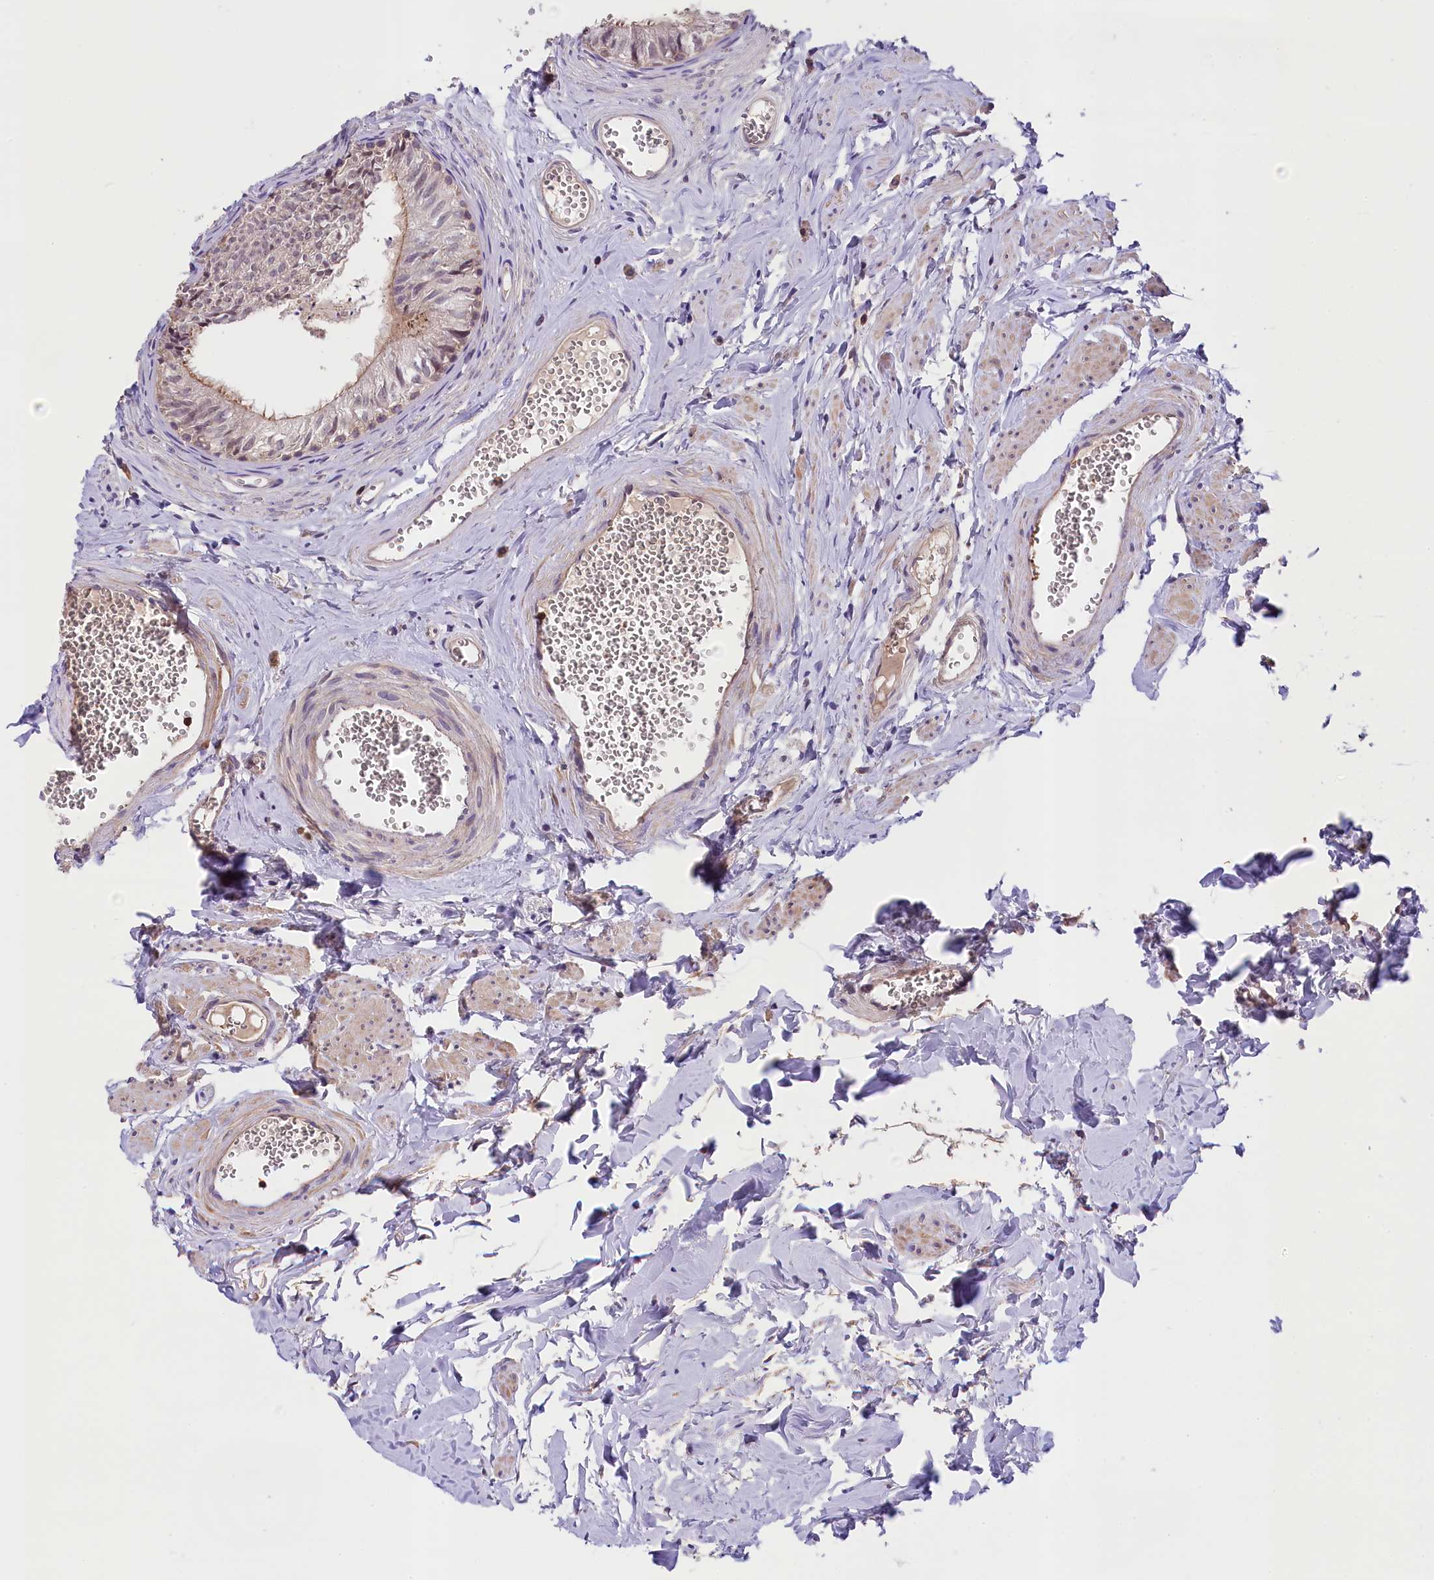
{"staining": {"intensity": "moderate", "quantity": "<25%", "location": "cytoplasmic/membranous"}, "tissue": "epididymis", "cell_type": "Glandular cells", "image_type": "normal", "snomed": [{"axis": "morphology", "description": "Normal tissue, NOS"}, {"axis": "topography", "description": "Epididymis"}], "caption": "Moderate cytoplasmic/membranous positivity for a protein is identified in approximately <25% of glandular cells of normal epididymis using immunohistochemistry.", "gene": "SKIDA1", "patient": {"sex": "male", "age": 36}}